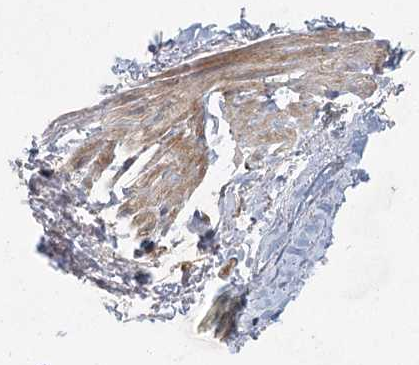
{"staining": {"intensity": "negative", "quantity": "none", "location": "none"}, "tissue": "adipose tissue", "cell_type": "Adipocytes", "image_type": "normal", "snomed": [{"axis": "morphology", "description": "Normal tissue, NOS"}, {"axis": "topography", "description": "Cartilage tissue"}, {"axis": "topography", "description": "Bronchus"}], "caption": "Immunohistochemistry (IHC) histopathology image of normal adipose tissue: human adipose tissue stained with DAB reveals no significant protein positivity in adipocytes. Nuclei are stained in blue.", "gene": "PLEKHA7", "patient": {"sex": "female", "age": 73}}